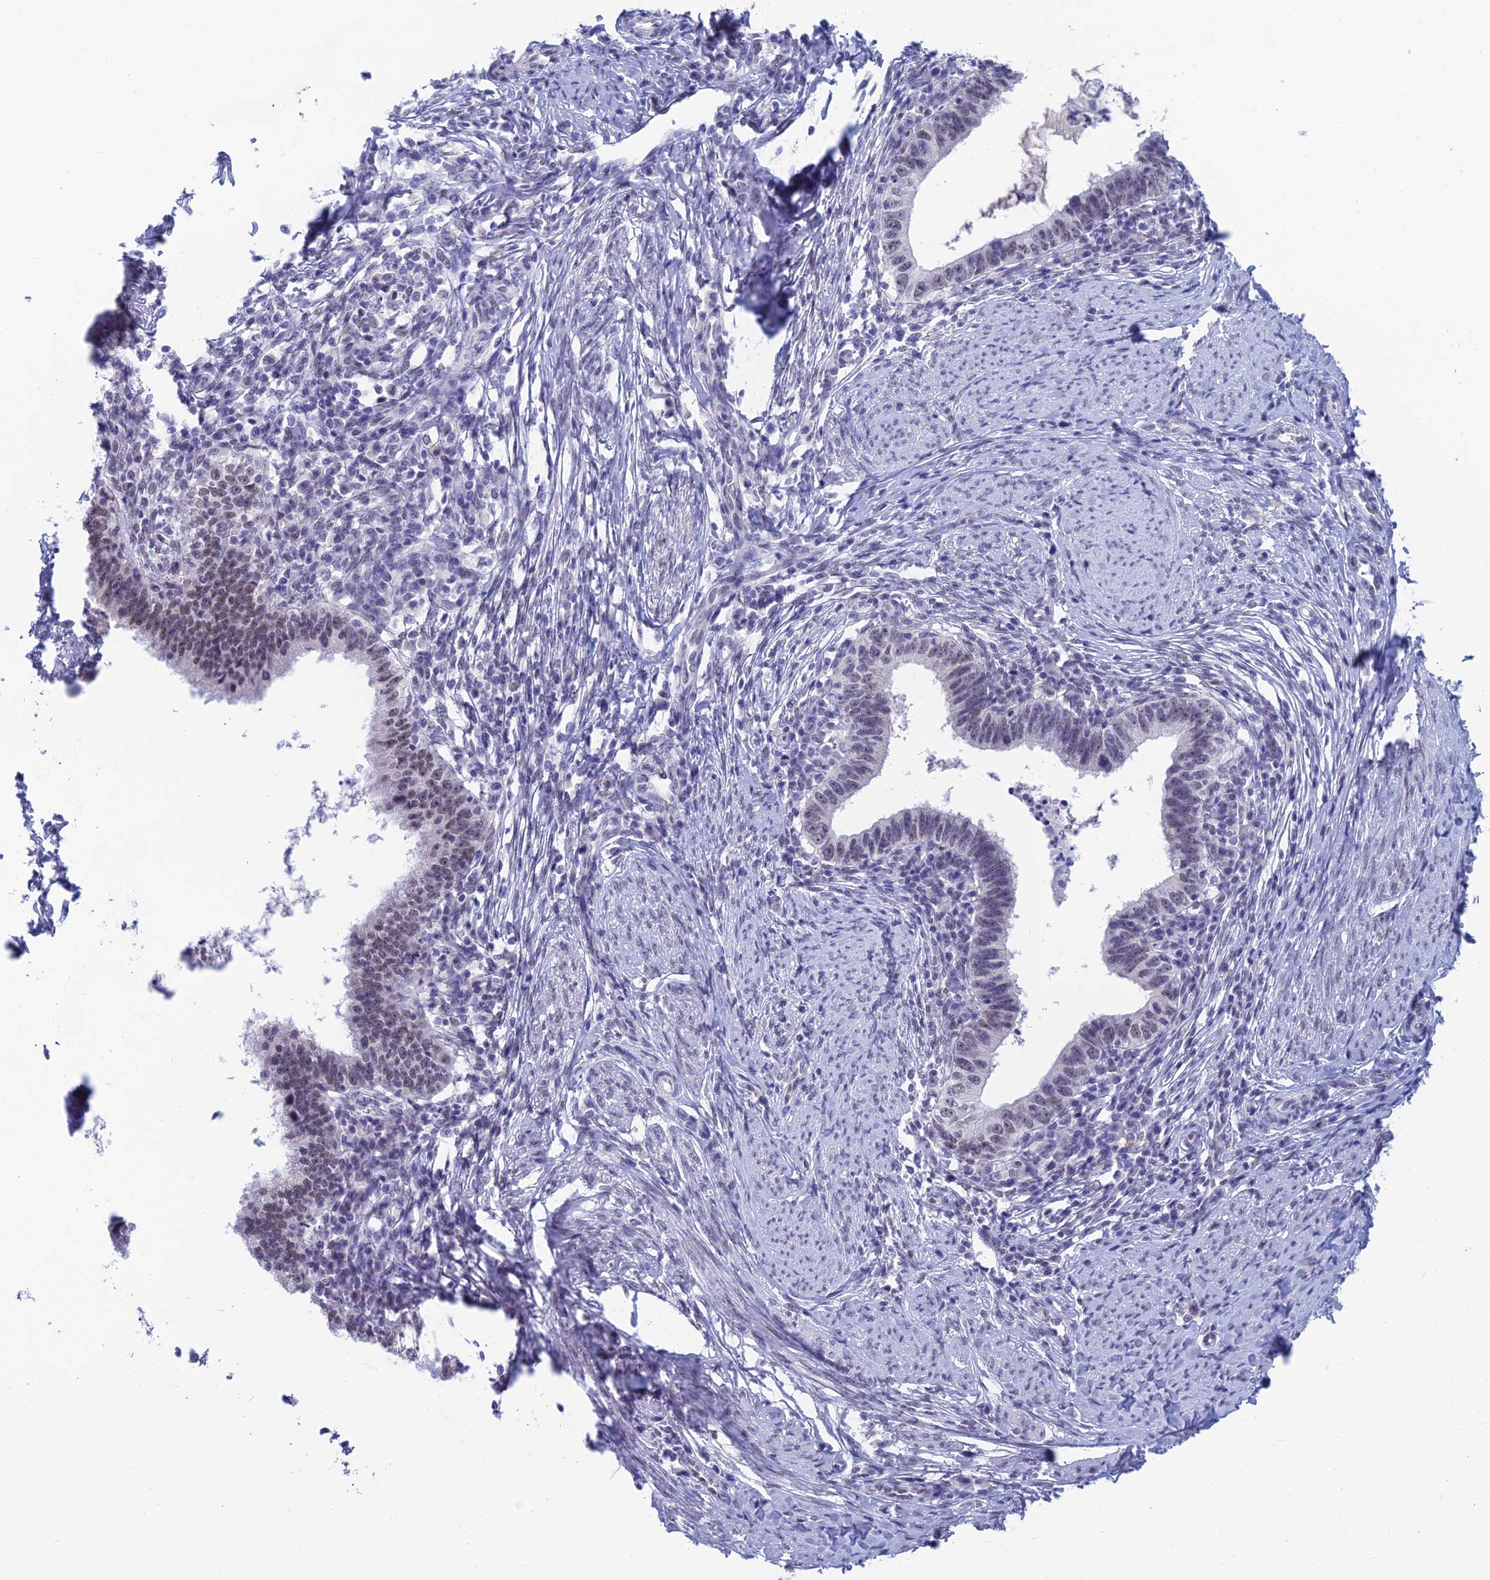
{"staining": {"intensity": "weak", "quantity": "25%-75%", "location": "nuclear"}, "tissue": "cervical cancer", "cell_type": "Tumor cells", "image_type": "cancer", "snomed": [{"axis": "morphology", "description": "Adenocarcinoma, NOS"}, {"axis": "topography", "description": "Cervix"}], "caption": "Brown immunohistochemical staining in adenocarcinoma (cervical) shows weak nuclear positivity in about 25%-75% of tumor cells.", "gene": "NABP2", "patient": {"sex": "female", "age": 36}}